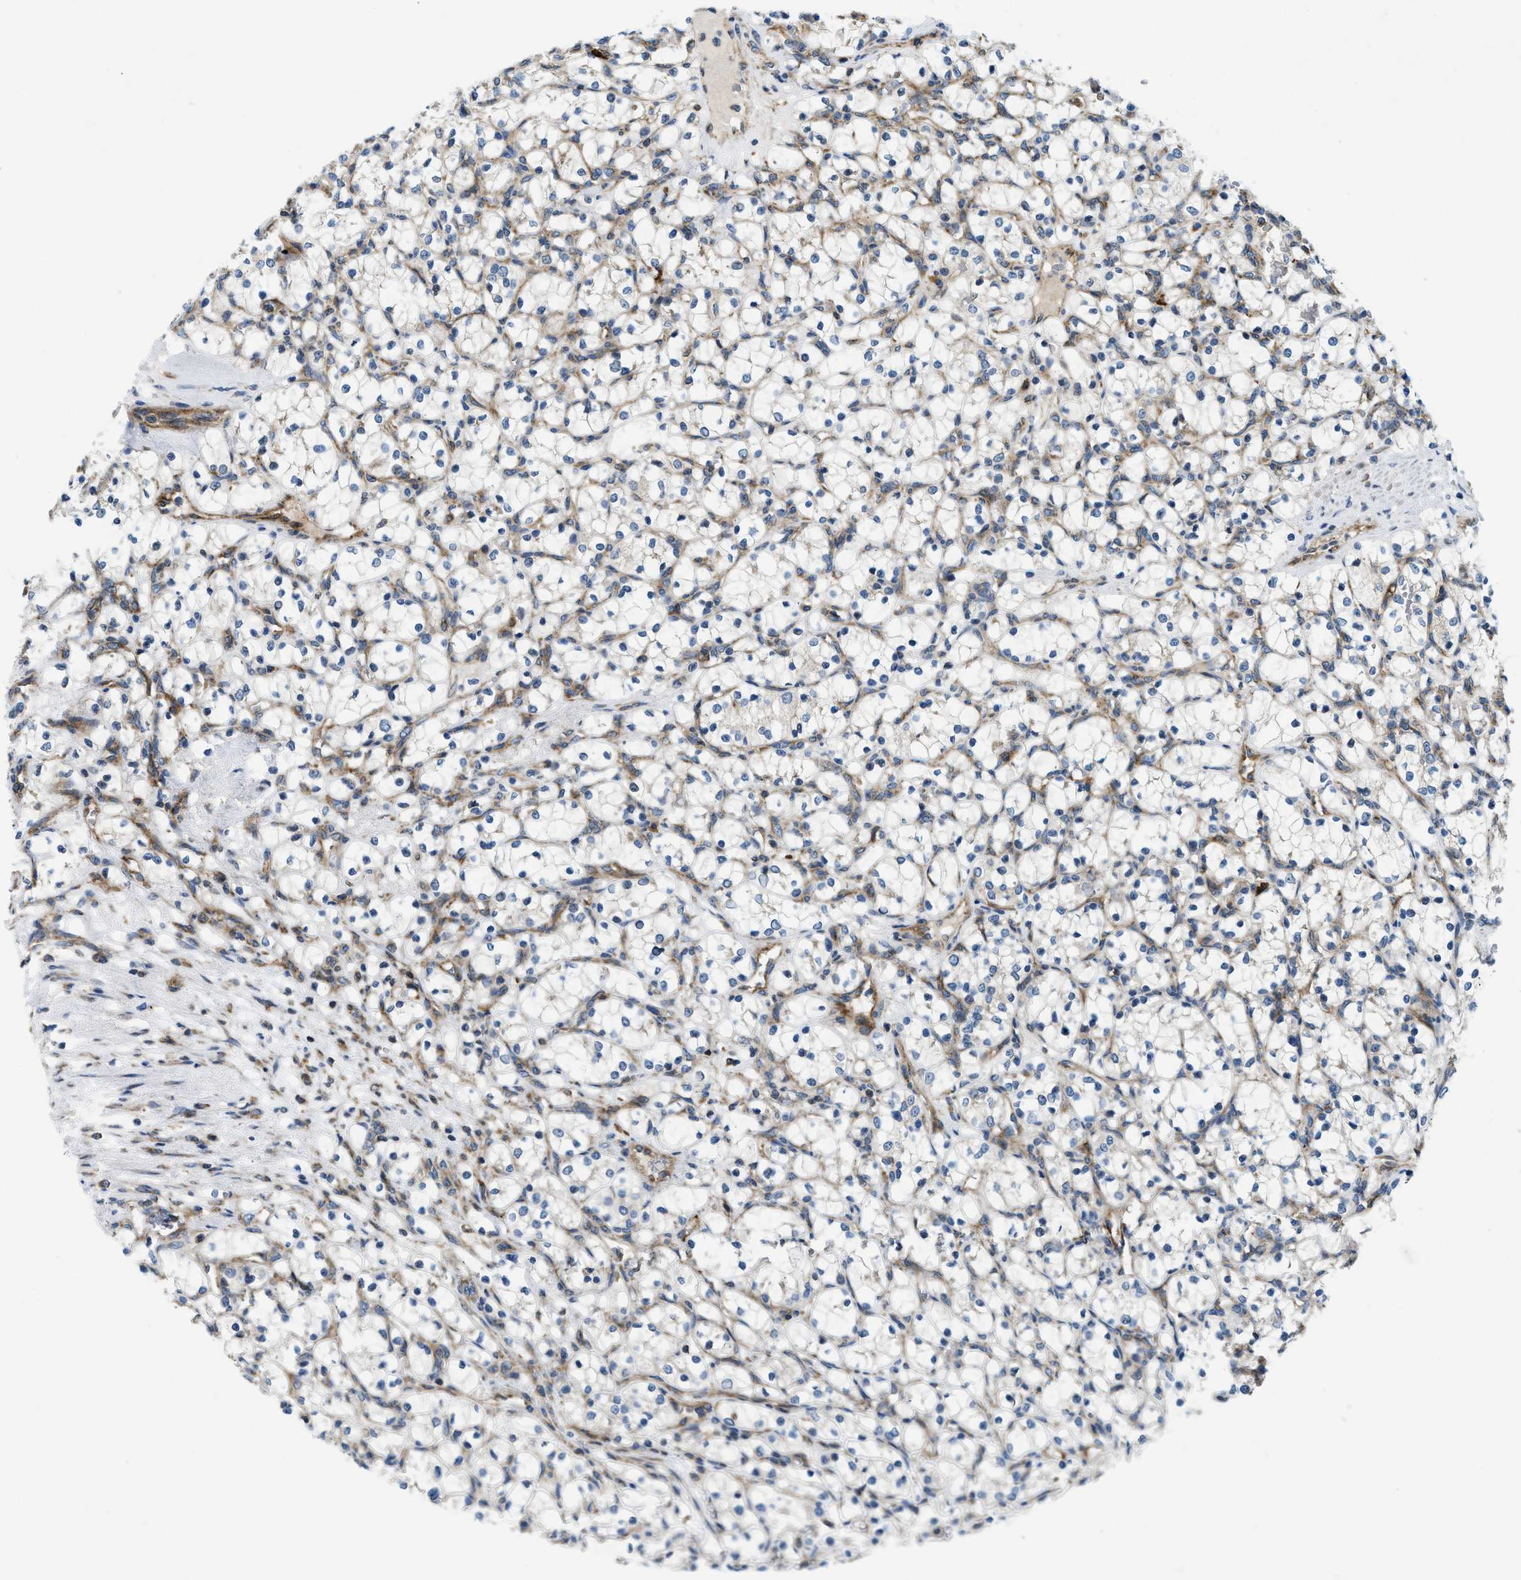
{"staining": {"intensity": "negative", "quantity": "none", "location": "none"}, "tissue": "renal cancer", "cell_type": "Tumor cells", "image_type": "cancer", "snomed": [{"axis": "morphology", "description": "Adenocarcinoma, NOS"}, {"axis": "topography", "description": "Kidney"}], "caption": "DAB immunohistochemical staining of renal adenocarcinoma displays no significant positivity in tumor cells.", "gene": "CSPG4", "patient": {"sex": "female", "age": 69}}